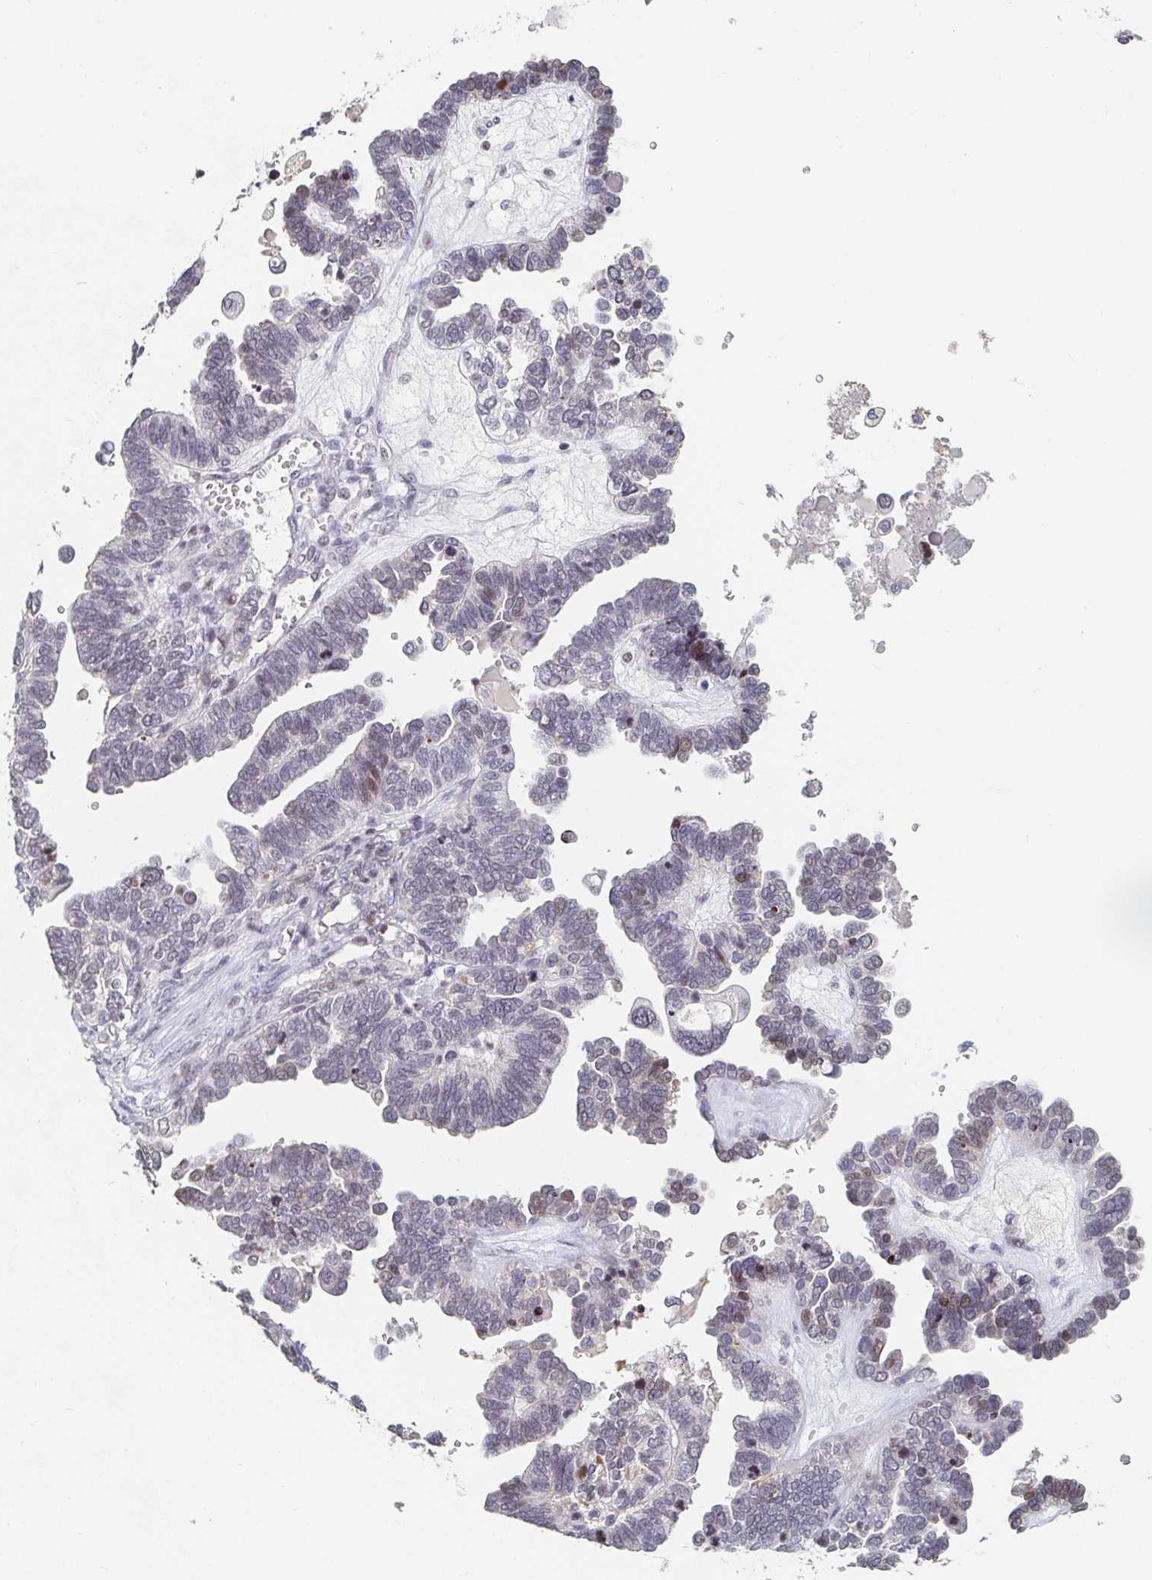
{"staining": {"intensity": "weak", "quantity": "<25%", "location": "nuclear"}, "tissue": "ovarian cancer", "cell_type": "Tumor cells", "image_type": "cancer", "snomed": [{"axis": "morphology", "description": "Cystadenocarcinoma, serous, NOS"}, {"axis": "topography", "description": "Ovary"}], "caption": "This image is of ovarian cancer (serous cystadenocarcinoma) stained with immunohistochemistry to label a protein in brown with the nuclei are counter-stained blue. There is no staining in tumor cells.", "gene": "NME9", "patient": {"sex": "female", "age": 51}}